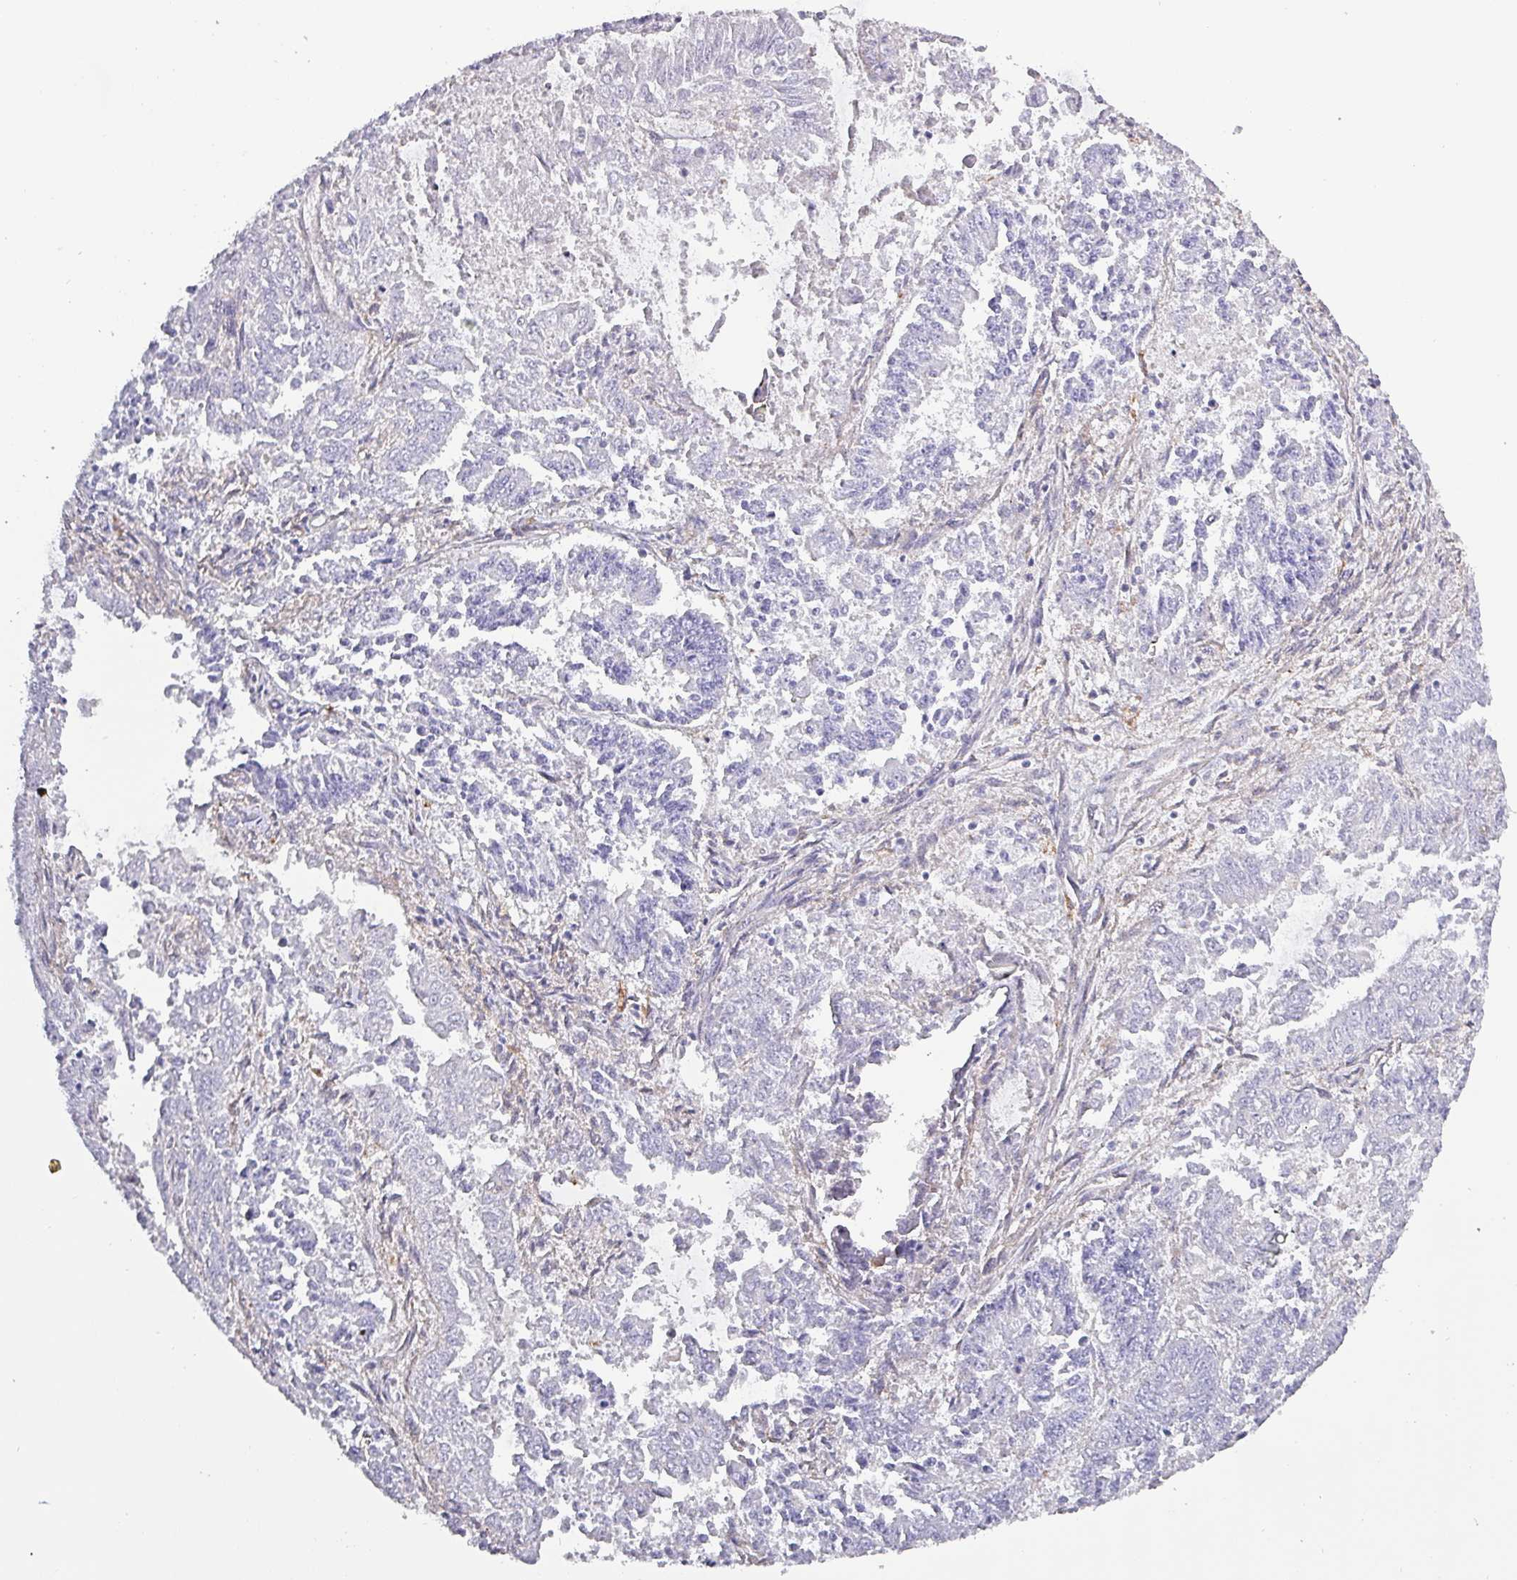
{"staining": {"intensity": "negative", "quantity": "none", "location": "none"}, "tissue": "endometrial cancer", "cell_type": "Tumor cells", "image_type": "cancer", "snomed": [{"axis": "morphology", "description": "Adenocarcinoma, NOS"}, {"axis": "topography", "description": "Endometrium"}], "caption": "Immunohistochemical staining of endometrial adenocarcinoma shows no significant staining in tumor cells.", "gene": "HTRA4", "patient": {"sex": "female", "age": 73}}